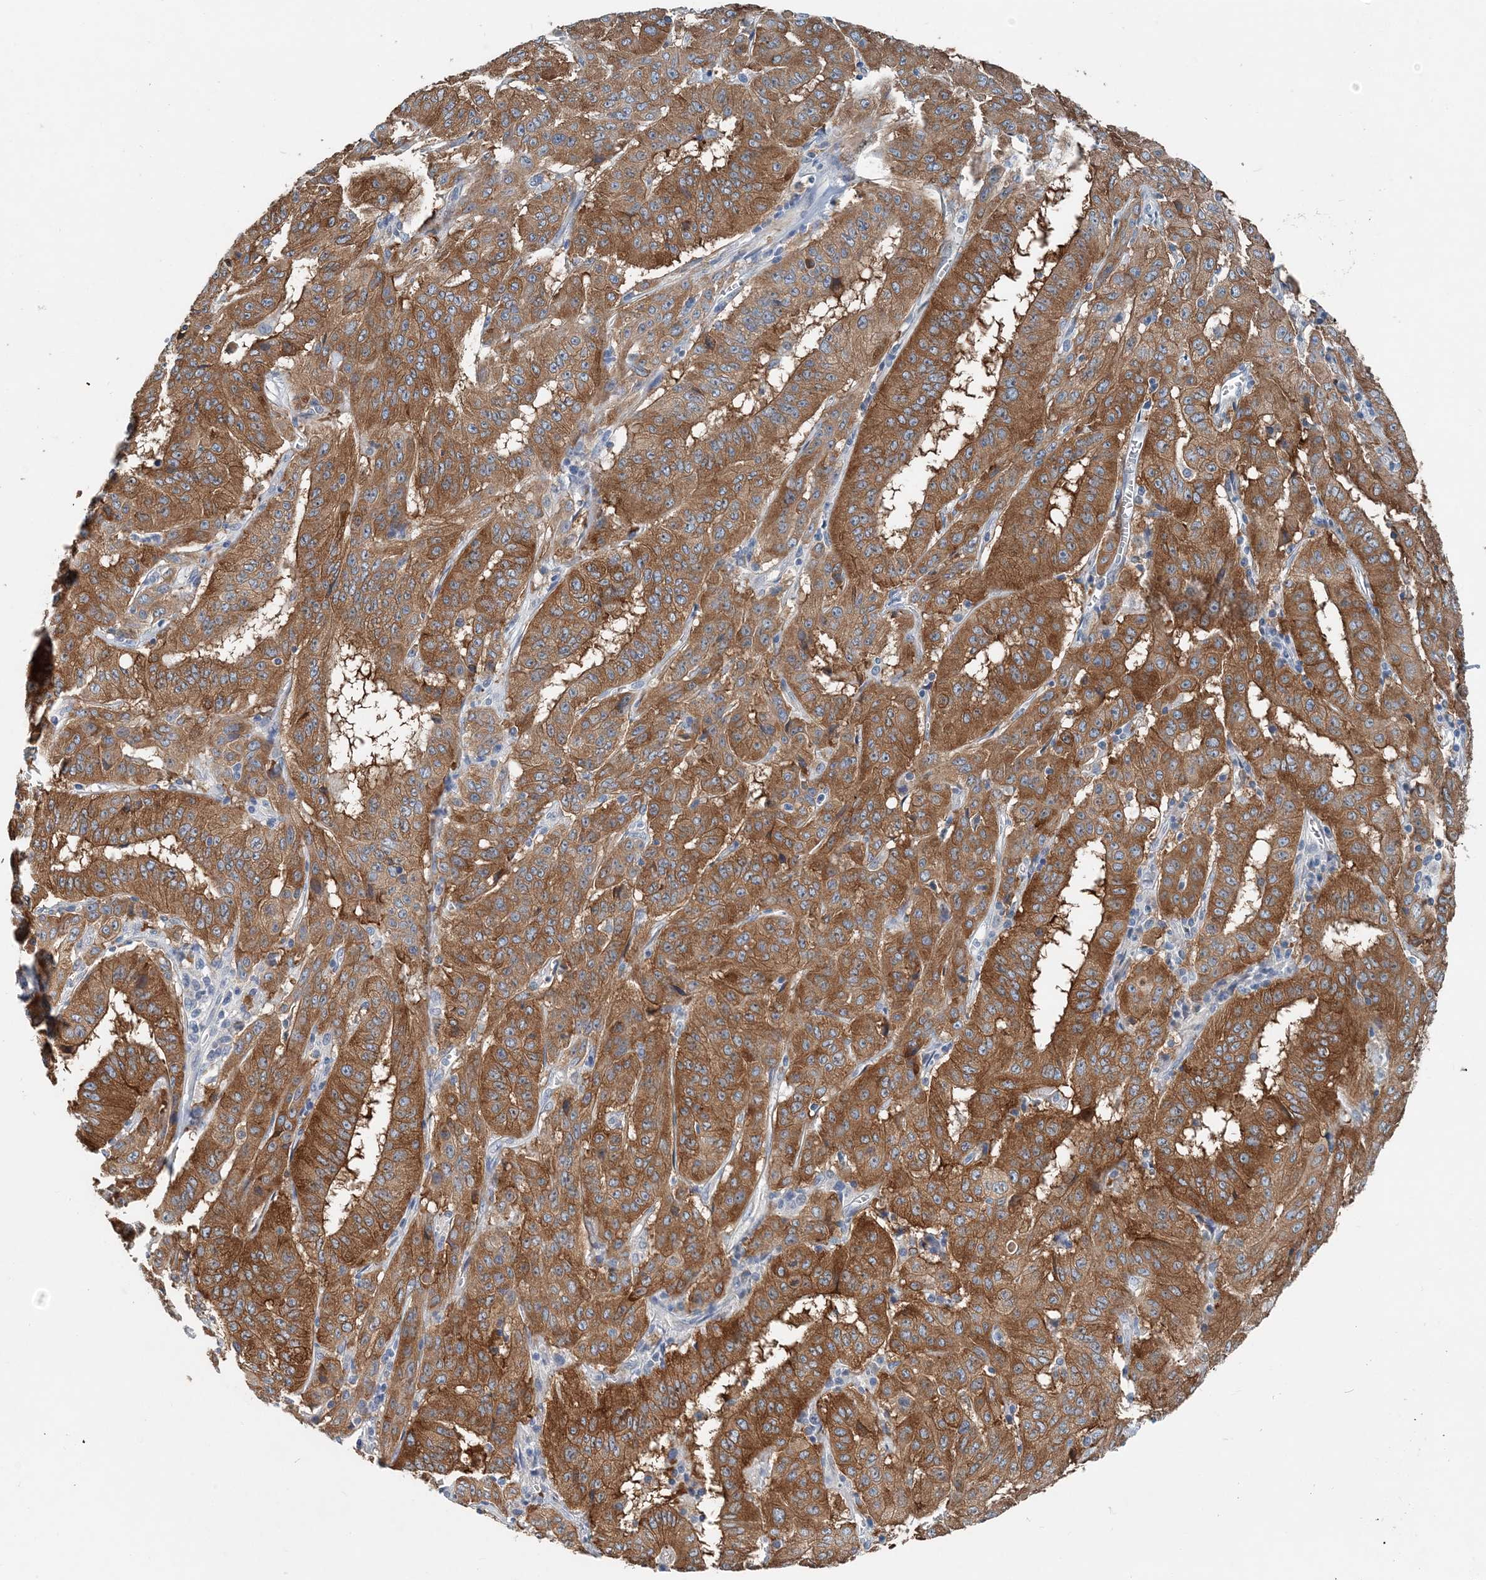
{"staining": {"intensity": "strong", "quantity": ">75%", "location": "cytoplasmic/membranous"}, "tissue": "pancreatic cancer", "cell_type": "Tumor cells", "image_type": "cancer", "snomed": [{"axis": "morphology", "description": "Adenocarcinoma, NOS"}, {"axis": "topography", "description": "Pancreas"}], "caption": "High-magnification brightfield microscopy of adenocarcinoma (pancreatic) stained with DAB (brown) and counterstained with hematoxylin (blue). tumor cells exhibit strong cytoplasmic/membranous positivity is identified in approximately>75% of cells.", "gene": "EEF1A2", "patient": {"sex": "male", "age": 63}}